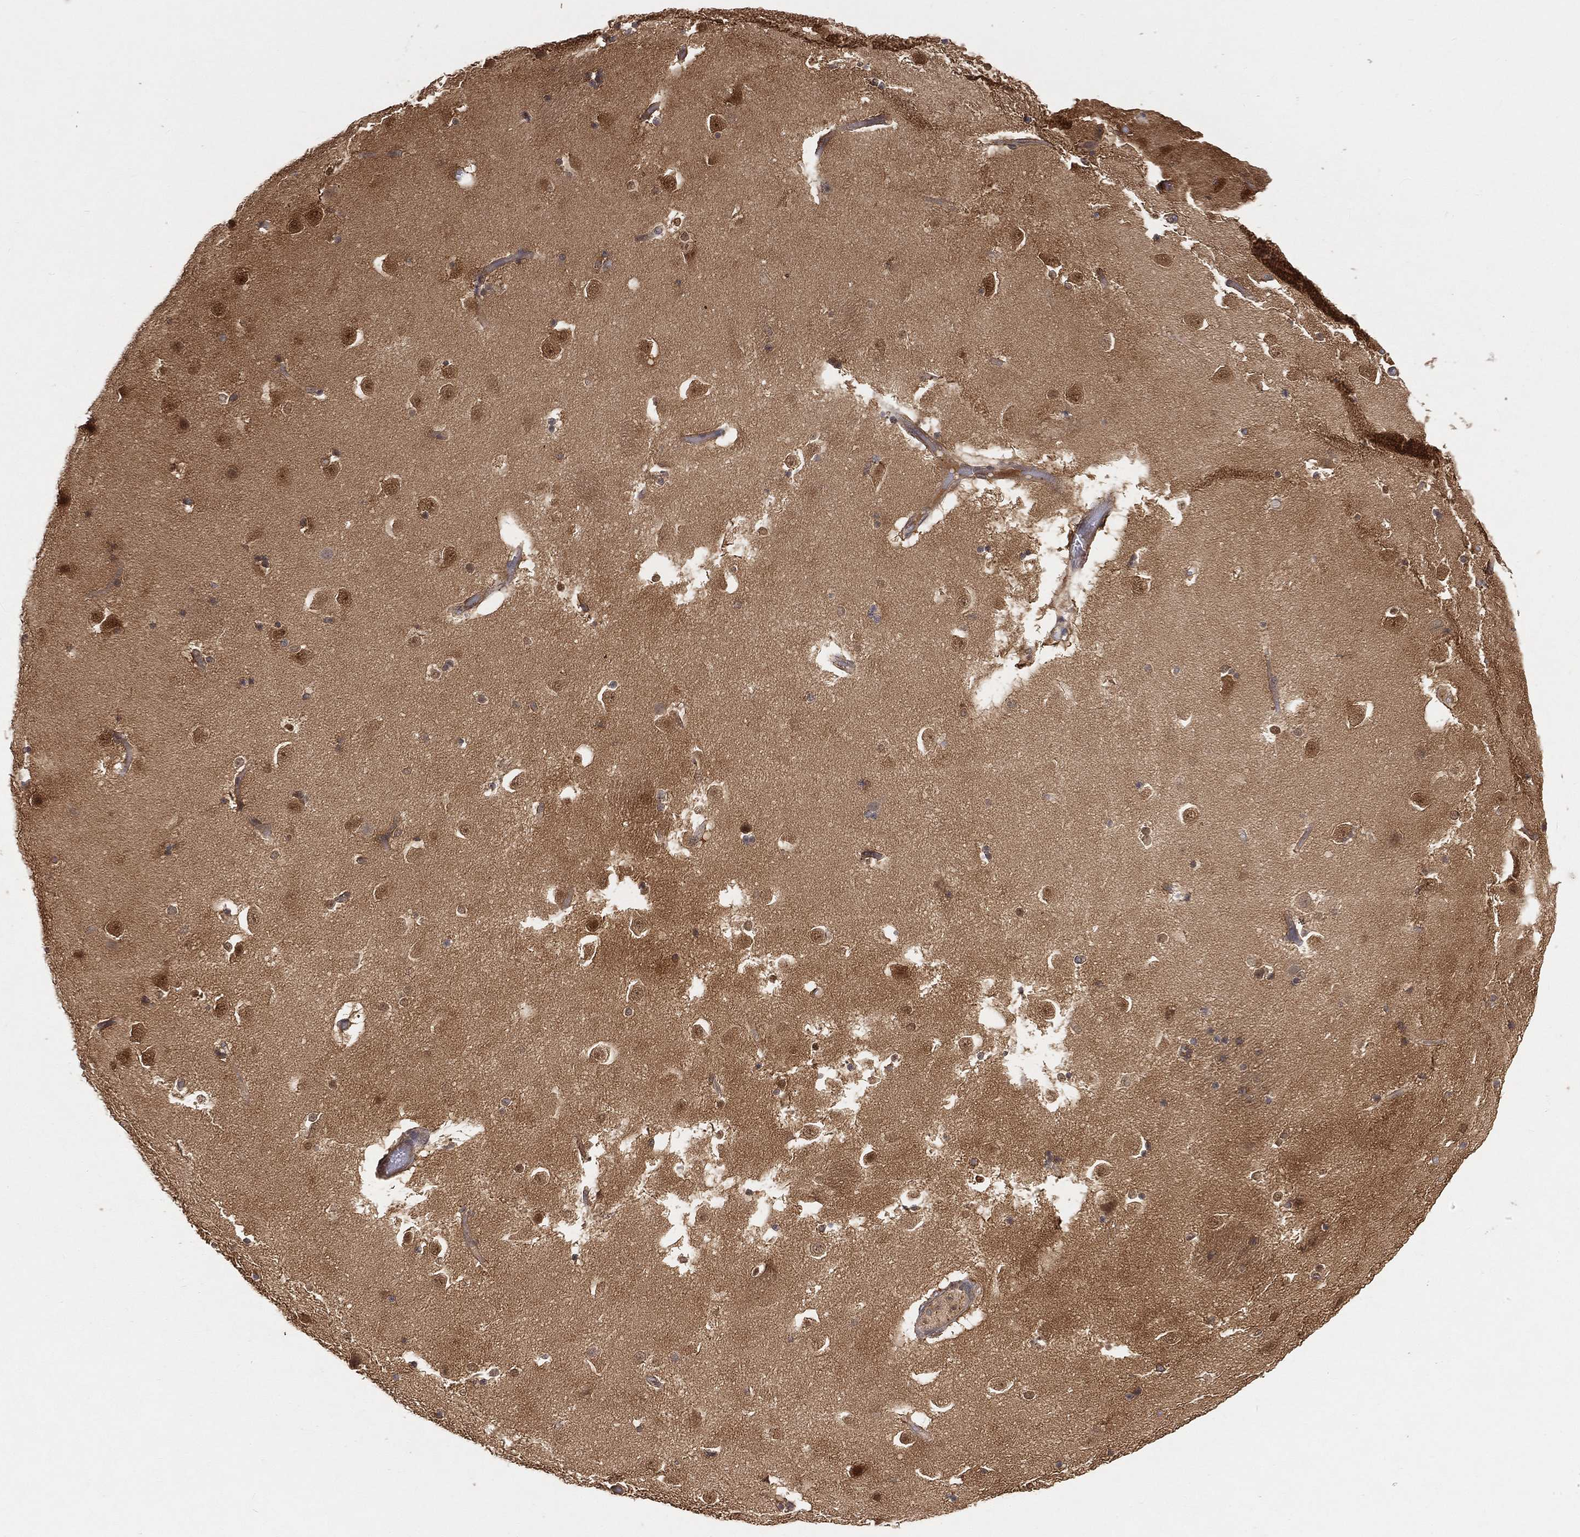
{"staining": {"intensity": "moderate", "quantity": "25%-75%", "location": "cytoplasmic/membranous,nuclear"}, "tissue": "caudate", "cell_type": "Glial cells", "image_type": "normal", "snomed": [{"axis": "morphology", "description": "Normal tissue, NOS"}, {"axis": "topography", "description": "Lateral ventricle wall"}], "caption": "A high-resolution micrograph shows IHC staining of benign caudate, which demonstrates moderate cytoplasmic/membranous,nuclear expression in approximately 25%-75% of glial cells. The staining was performed using DAB (3,3'-diaminobenzidine), with brown indicating positive protein expression. Nuclei are stained blue with hematoxylin.", "gene": "MAPK1", "patient": {"sex": "male", "age": 51}}